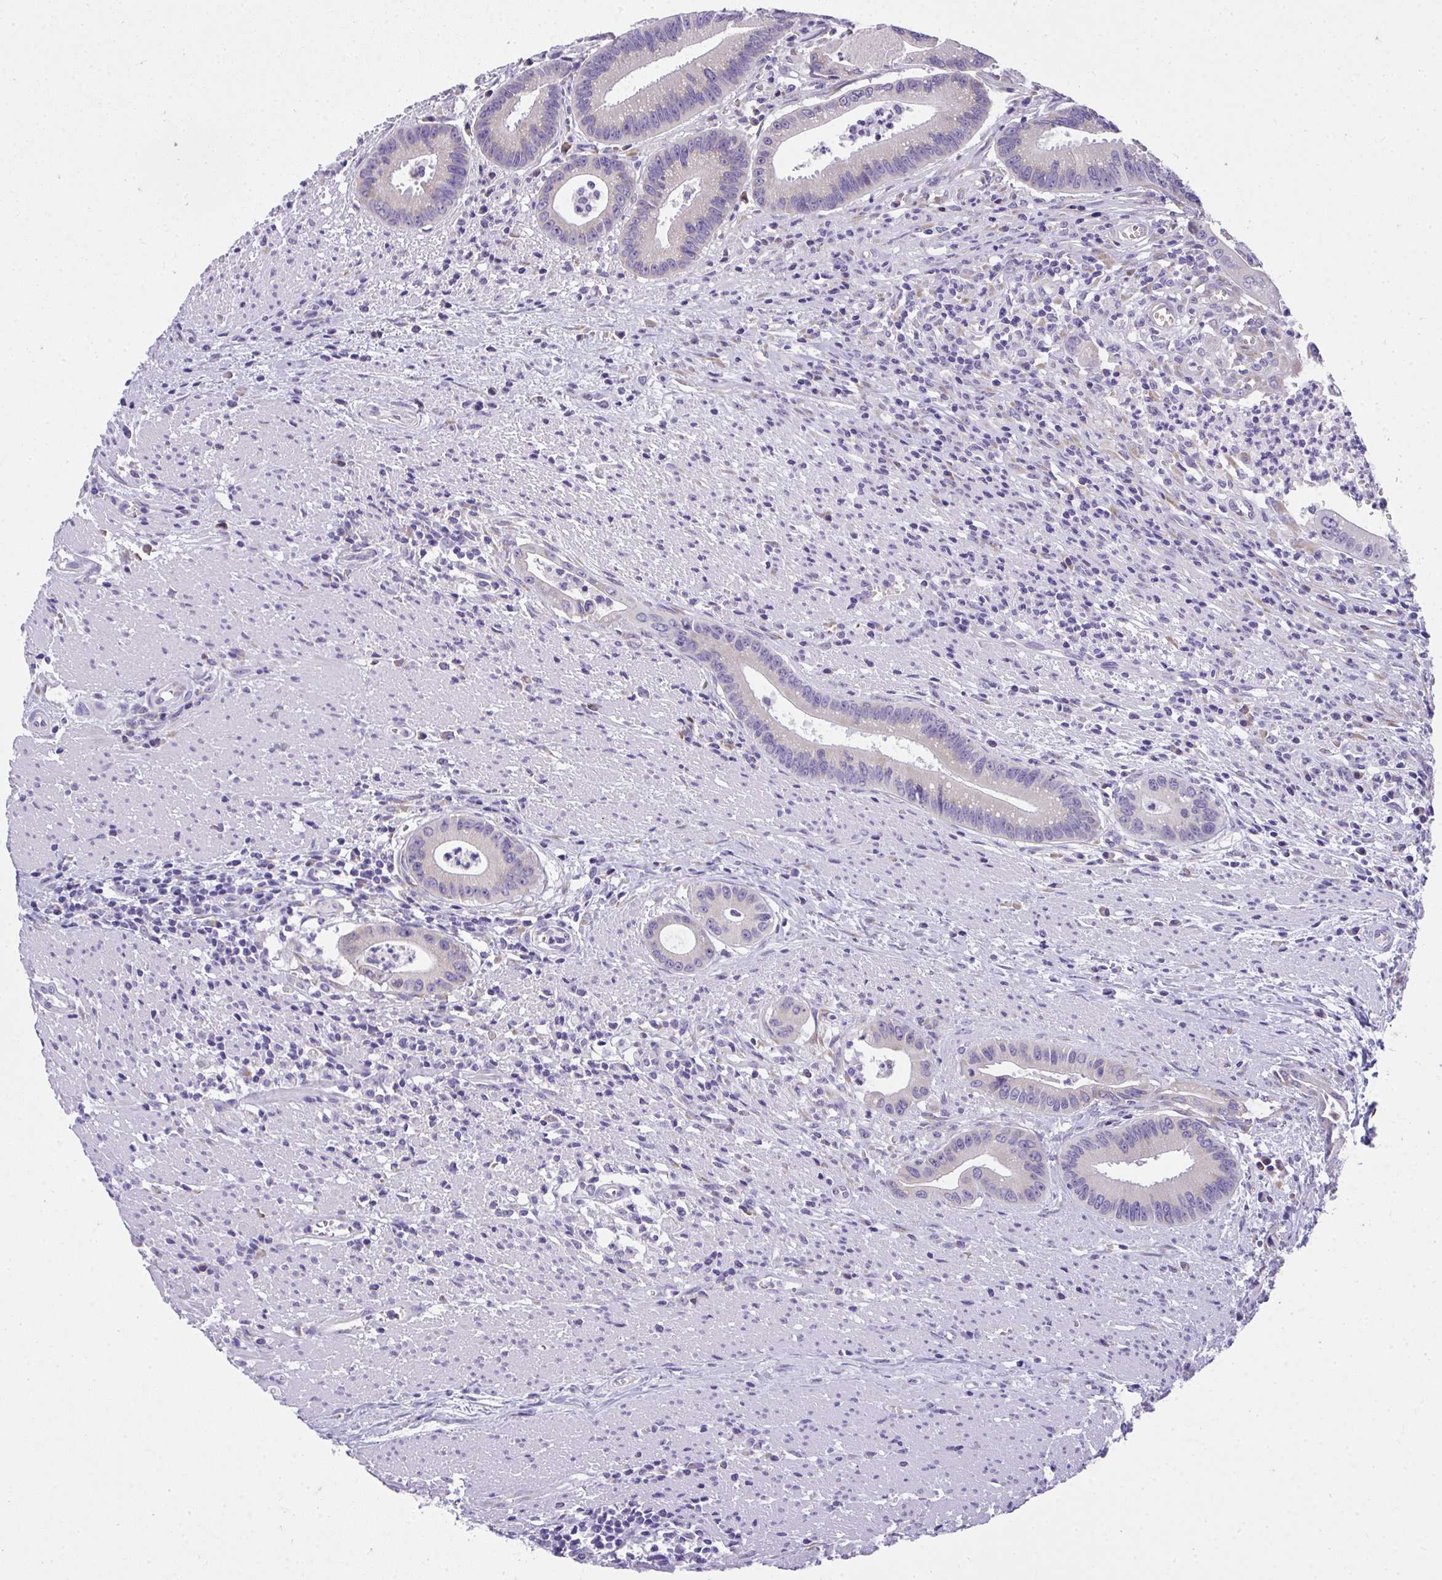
{"staining": {"intensity": "negative", "quantity": "none", "location": "none"}, "tissue": "colorectal cancer", "cell_type": "Tumor cells", "image_type": "cancer", "snomed": [{"axis": "morphology", "description": "Adenocarcinoma, NOS"}, {"axis": "topography", "description": "Rectum"}], "caption": "Colorectal adenocarcinoma was stained to show a protein in brown. There is no significant staining in tumor cells.", "gene": "ADRA2C", "patient": {"sex": "female", "age": 81}}